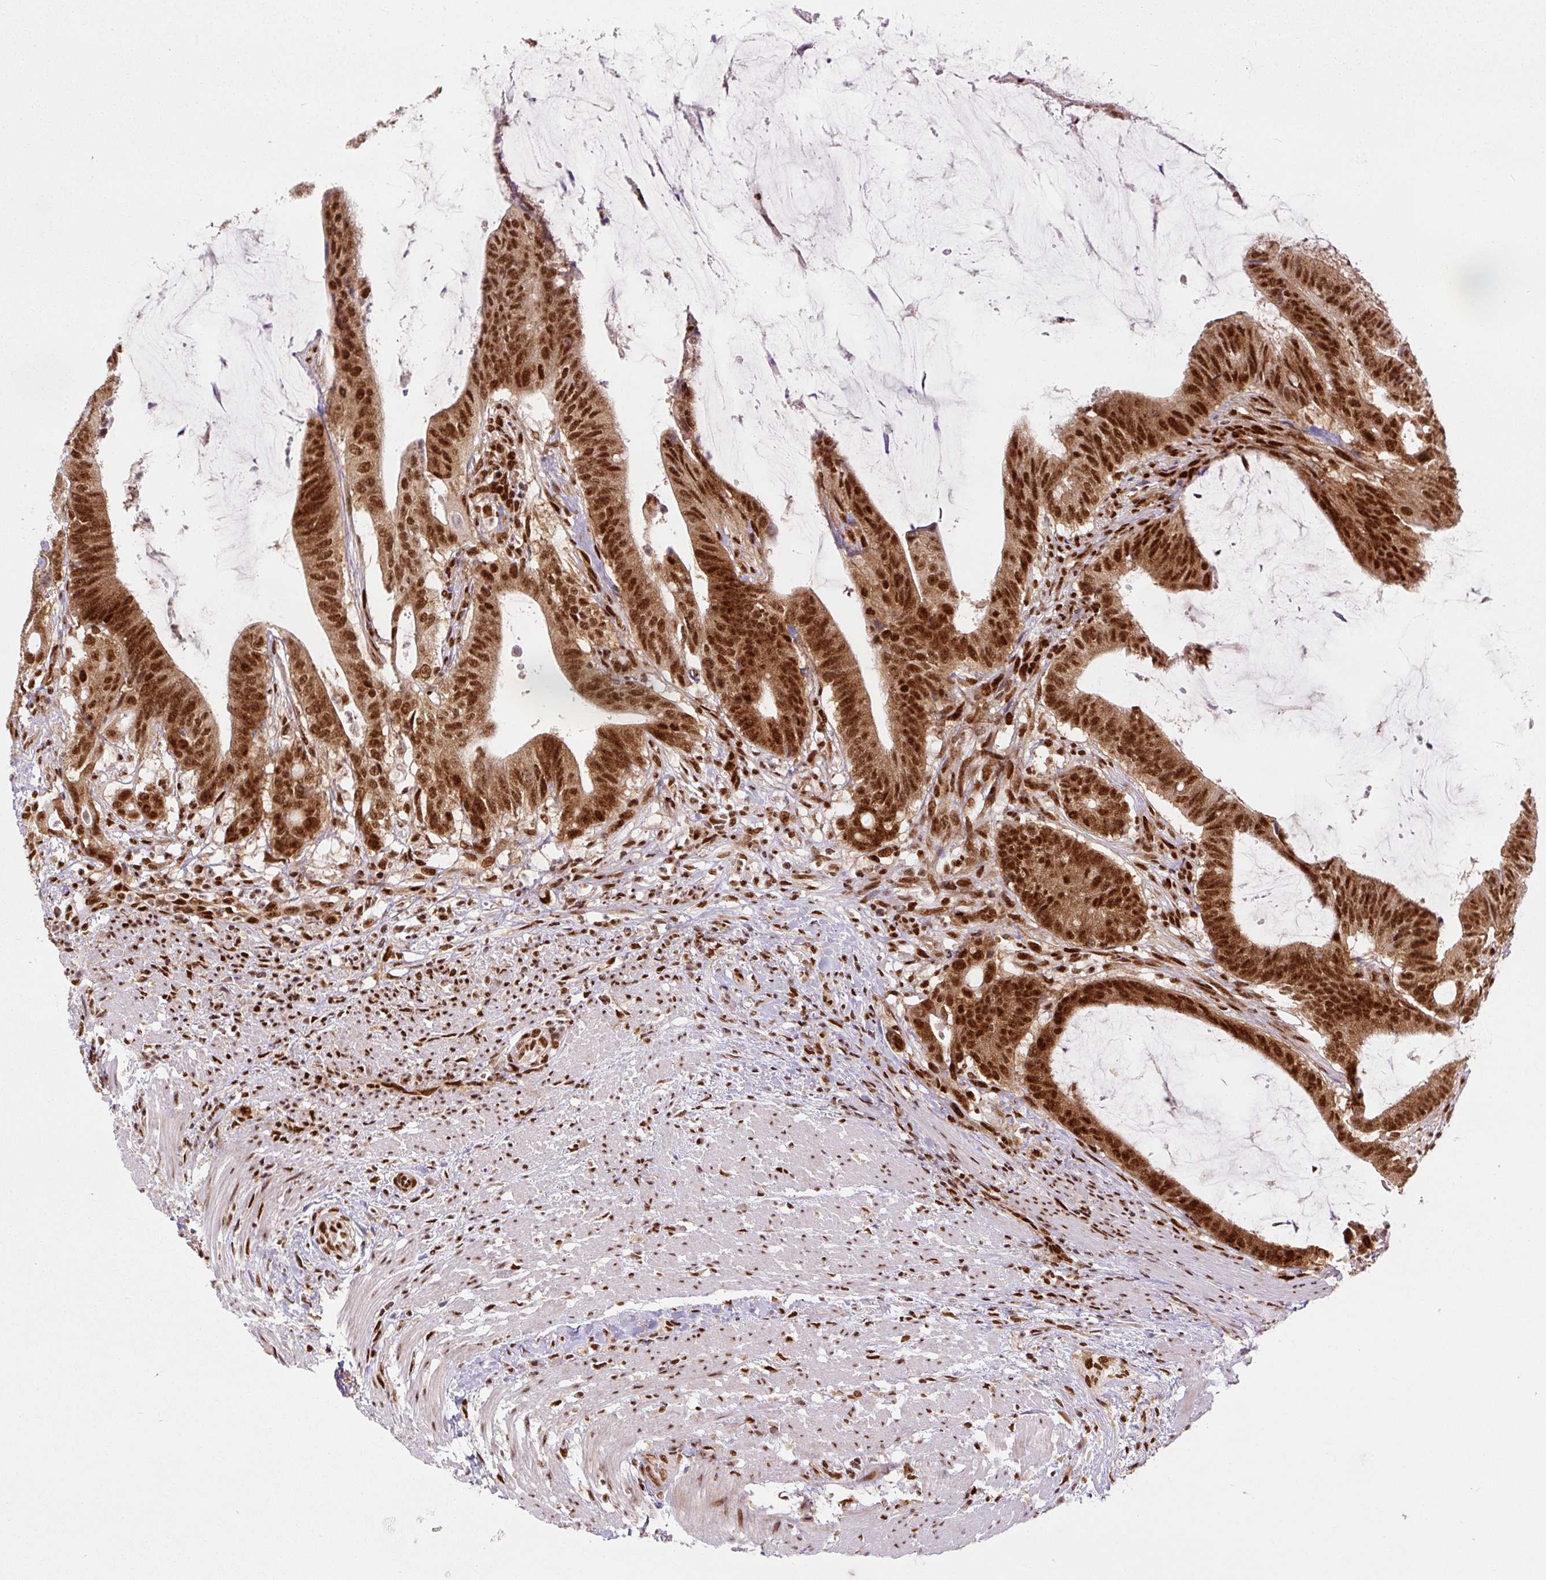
{"staining": {"intensity": "strong", "quantity": ">75%", "location": "nuclear"}, "tissue": "colorectal cancer", "cell_type": "Tumor cells", "image_type": "cancer", "snomed": [{"axis": "morphology", "description": "Adenocarcinoma, NOS"}, {"axis": "topography", "description": "Colon"}], "caption": "Human colorectal cancer (adenocarcinoma) stained for a protein (brown) shows strong nuclear positive positivity in approximately >75% of tumor cells.", "gene": "FUS", "patient": {"sex": "female", "age": 43}}